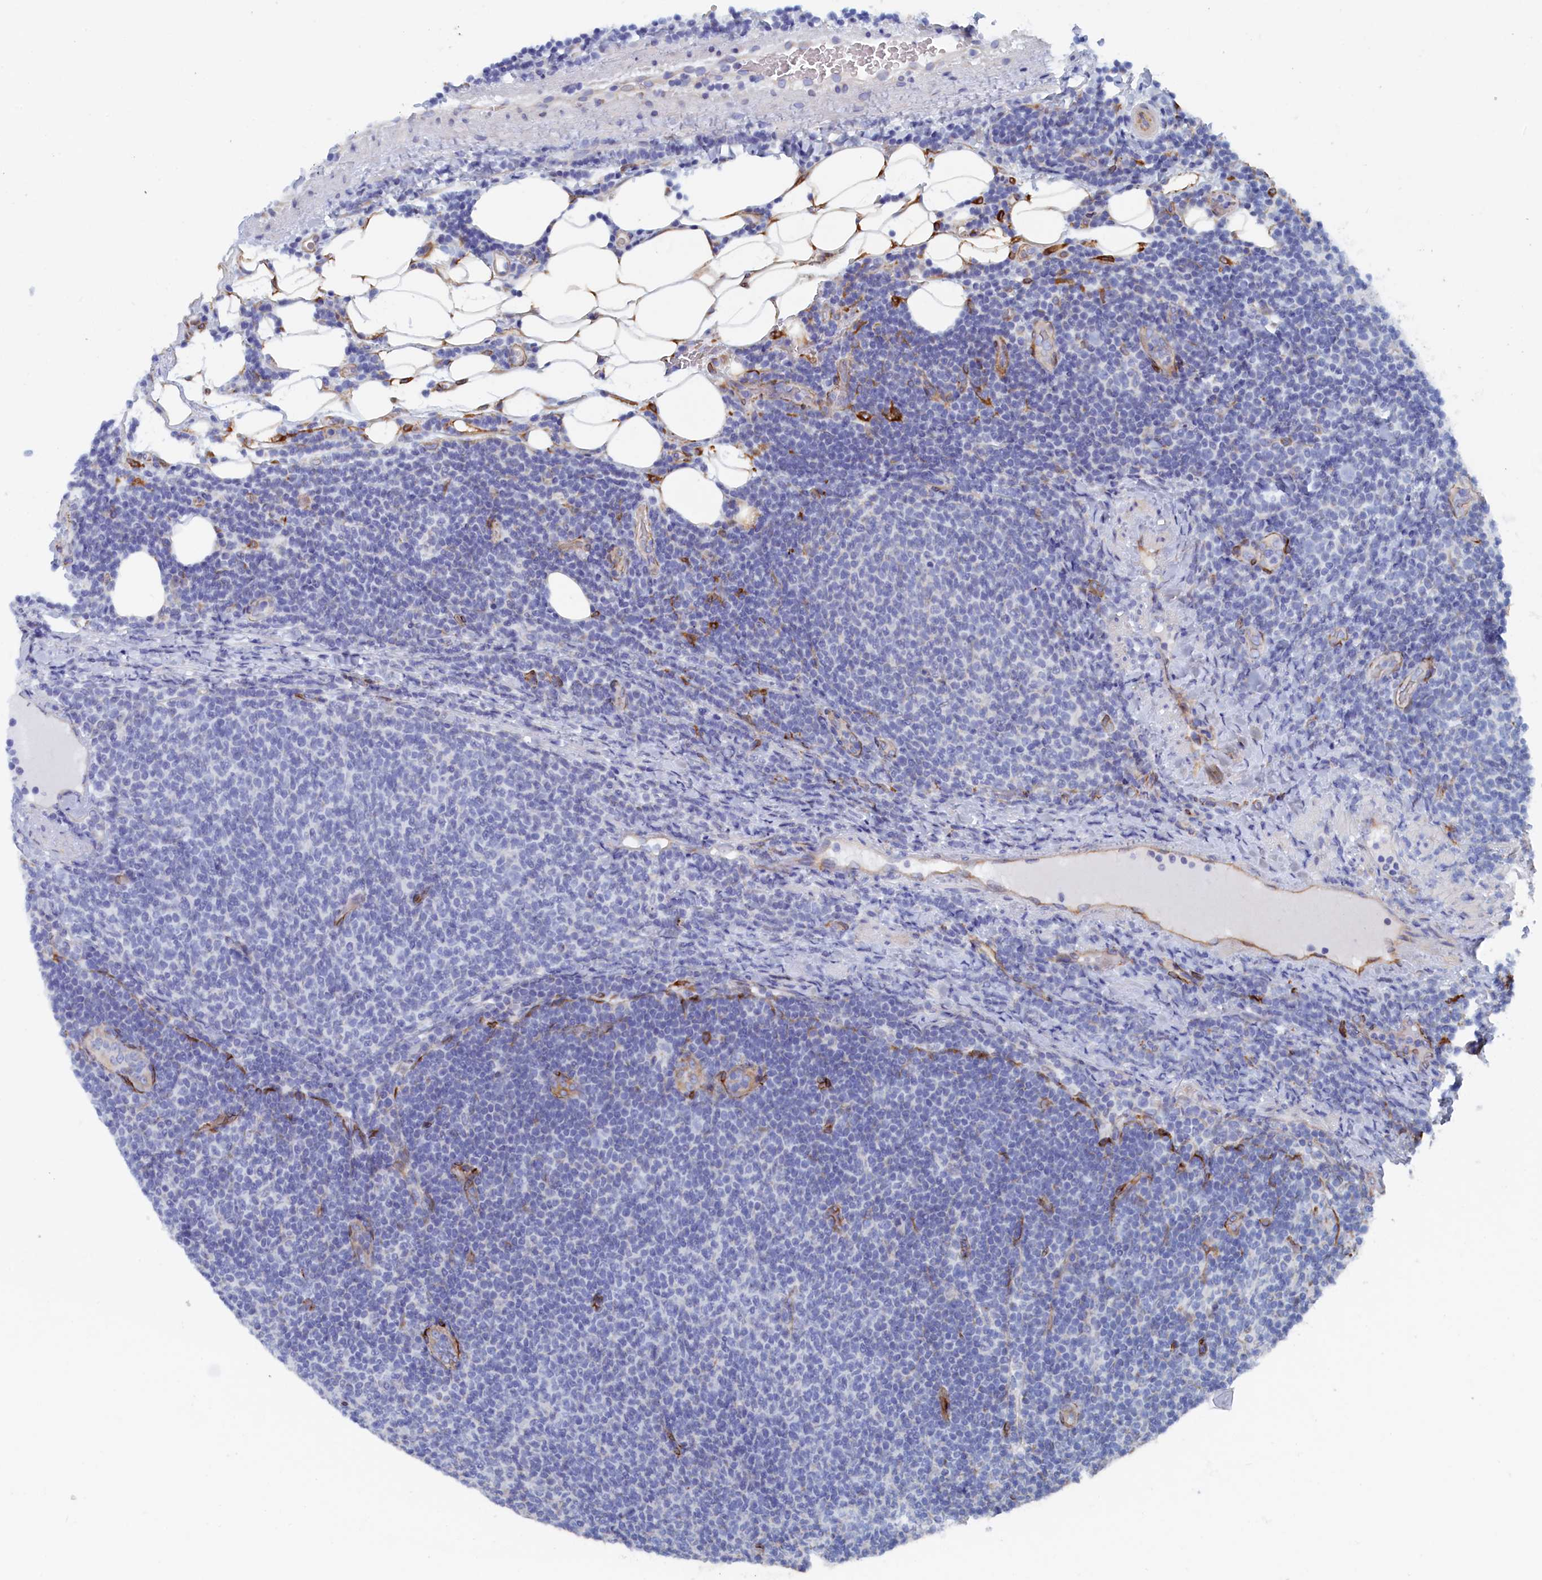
{"staining": {"intensity": "negative", "quantity": "none", "location": "none"}, "tissue": "lymphoma", "cell_type": "Tumor cells", "image_type": "cancer", "snomed": [{"axis": "morphology", "description": "Malignant lymphoma, non-Hodgkin's type, Low grade"}, {"axis": "topography", "description": "Lymph node"}], "caption": "Immunohistochemistry of malignant lymphoma, non-Hodgkin's type (low-grade) displays no positivity in tumor cells. (DAB (3,3'-diaminobenzidine) immunohistochemistry (IHC), high magnification).", "gene": "COG7", "patient": {"sex": "male", "age": 66}}